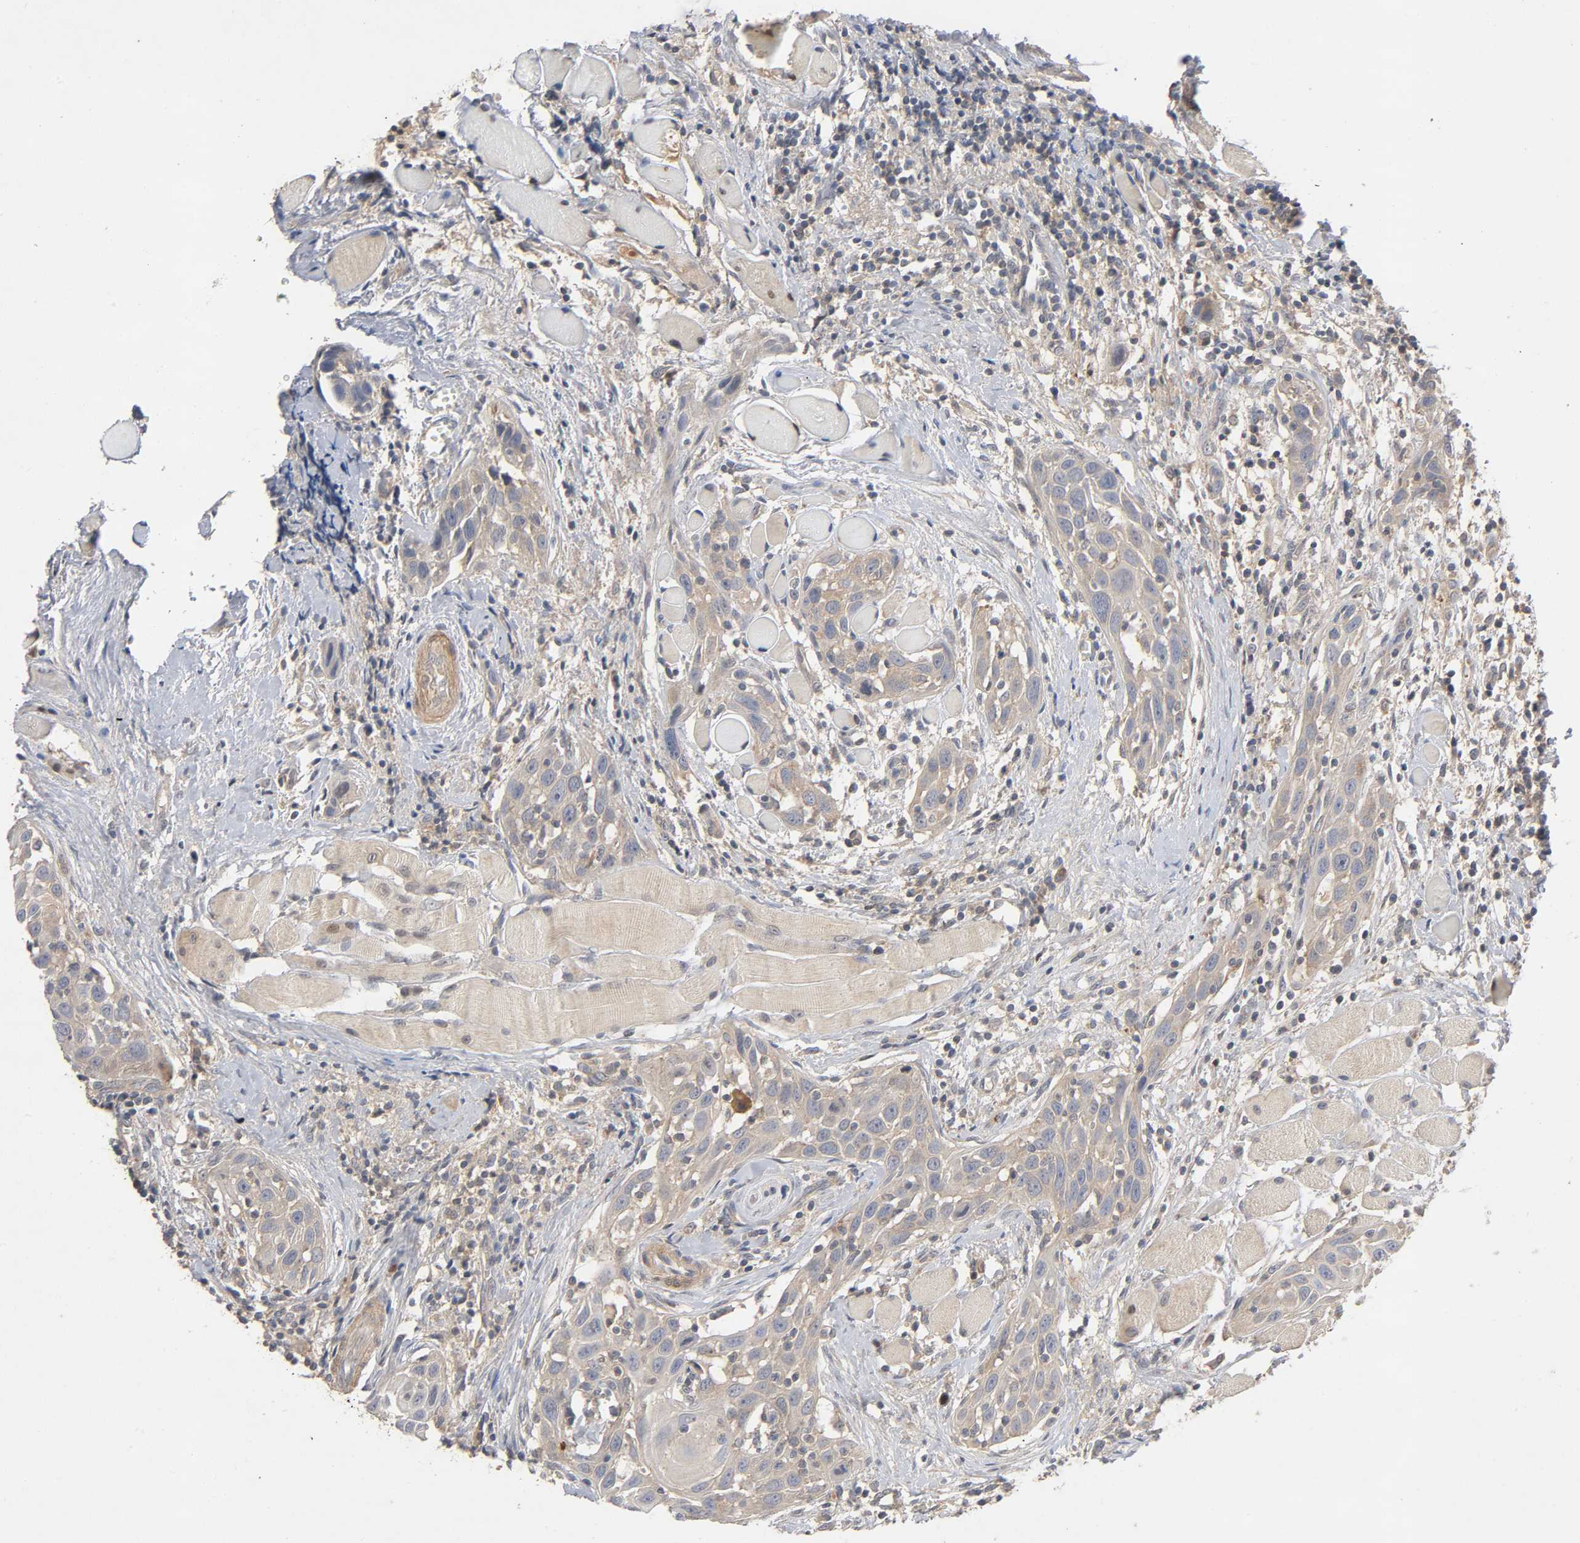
{"staining": {"intensity": "moderate", "quantity": ">75%", "location": "cytoplasmic/membranous"}, "tissue": "head and neck cancer", "cell_type": "Tumor cells", "image_type": "cancer", "snomed": [{"axis": "morphology", "description": "Squamous cell carcinoma, NOS"}, {"axis": "topography", "description": "Oral tissue"}, {"axis": "topography", "description": "Head-Neck"}], "caption": "Brown immunohistochemical staining in head and neck cancer (squamous cell carcinoma) demonstrates moderate cytoplasmic/membranous staining in about >75% of tumor cells. (DAB (3,3'-diaminobenzidine) = brown stain, brightfield microscopy at high magnification).", "gene": "CPB2", "patient": {"sex": "female", "age": 50}}